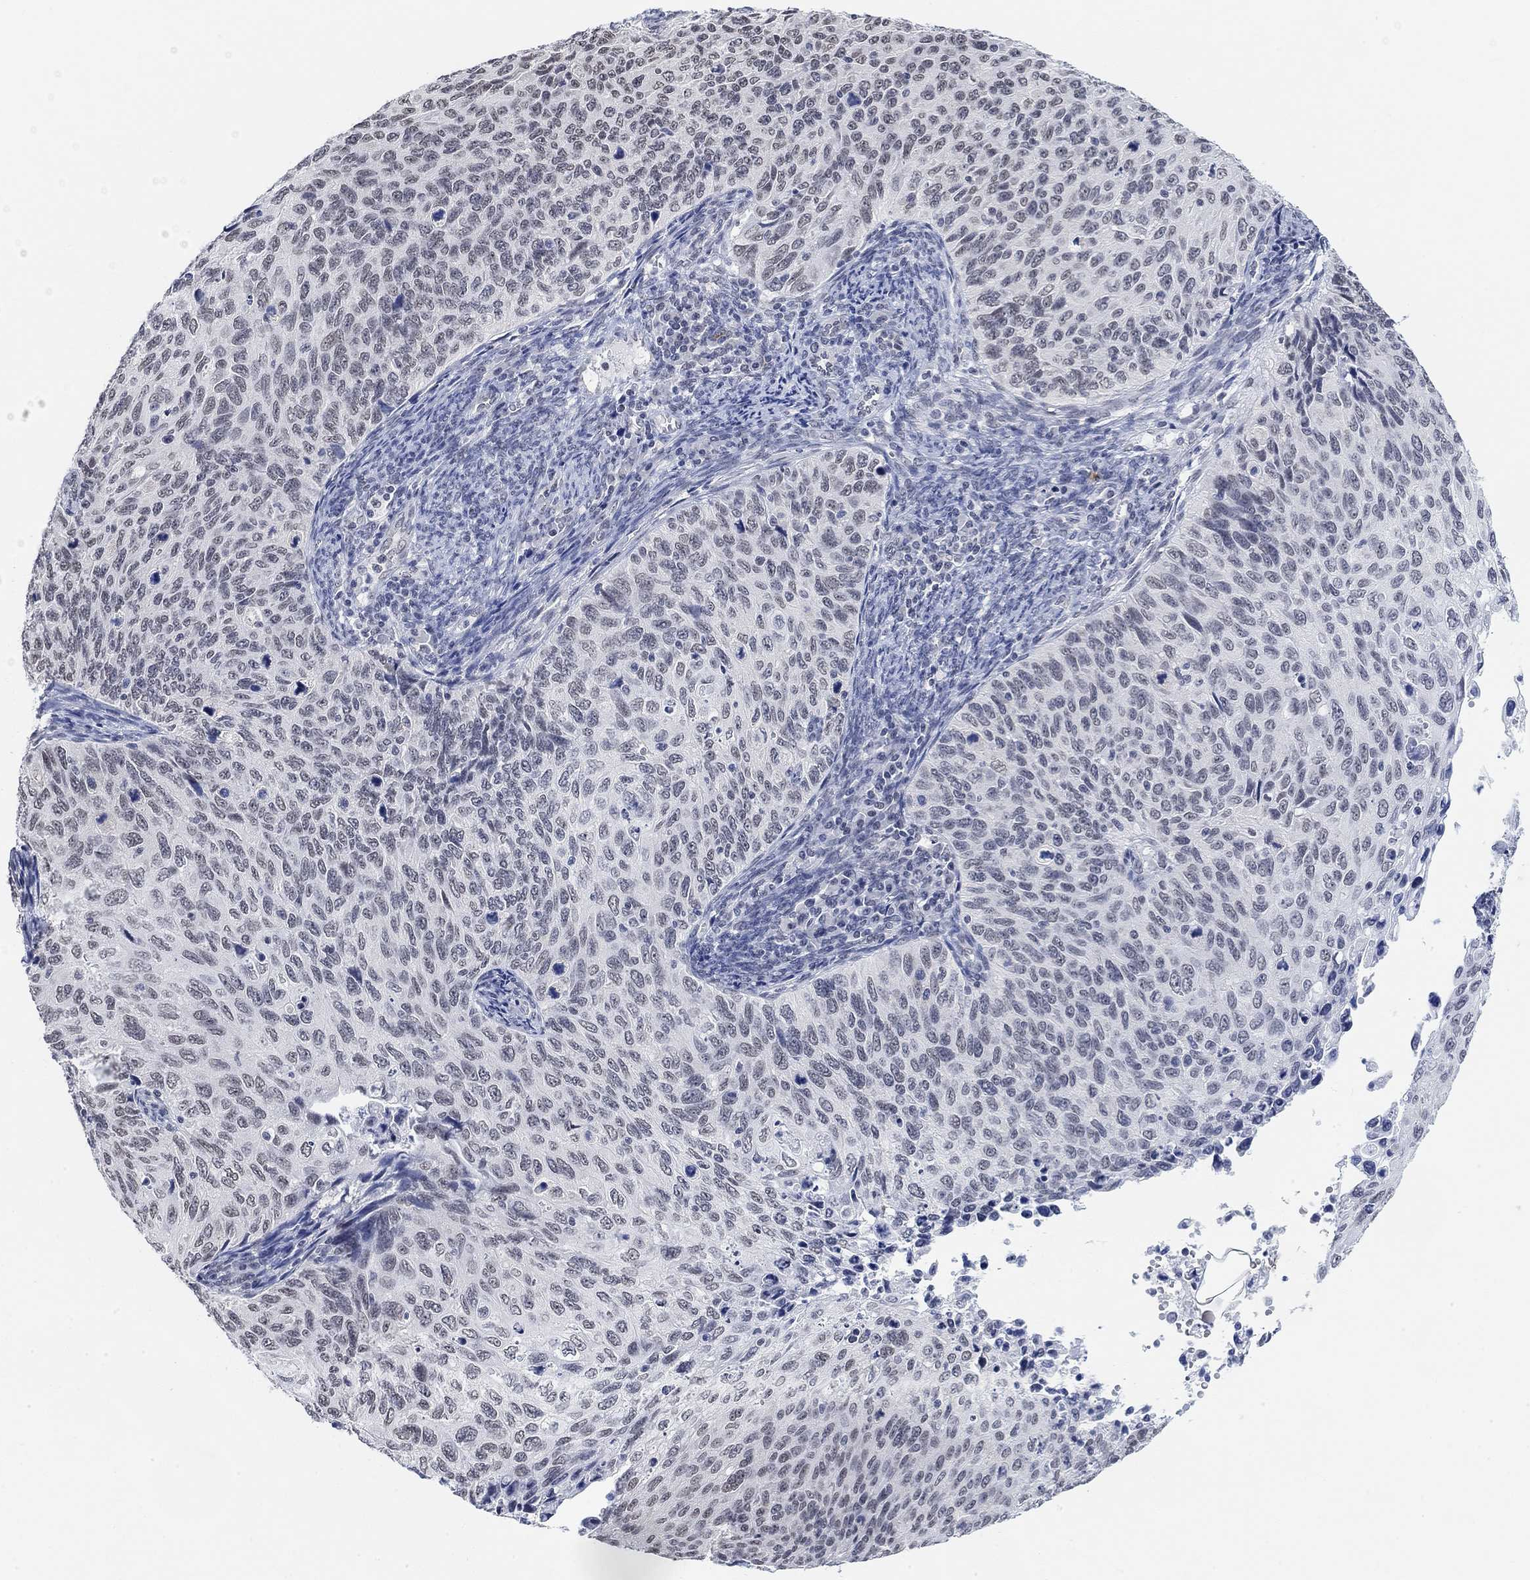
{"staining": {"intensity": "negative", "quantity": "none", "location": "none"}, "tissue": "cervical cancer", "cell_type": "Tumor cells", "image_type": "cancer", "snomed": [{"axis": "morphology", "description": "Squamous cell carcinoma, NOS"}, {"axis": "topography", "description": "Cervix"}], "caption": "The image demonstrates no significant expression in tumor cells of cervical cancer.", "gene": "PURG", "patient": {"sex": "female", "age": 70}}